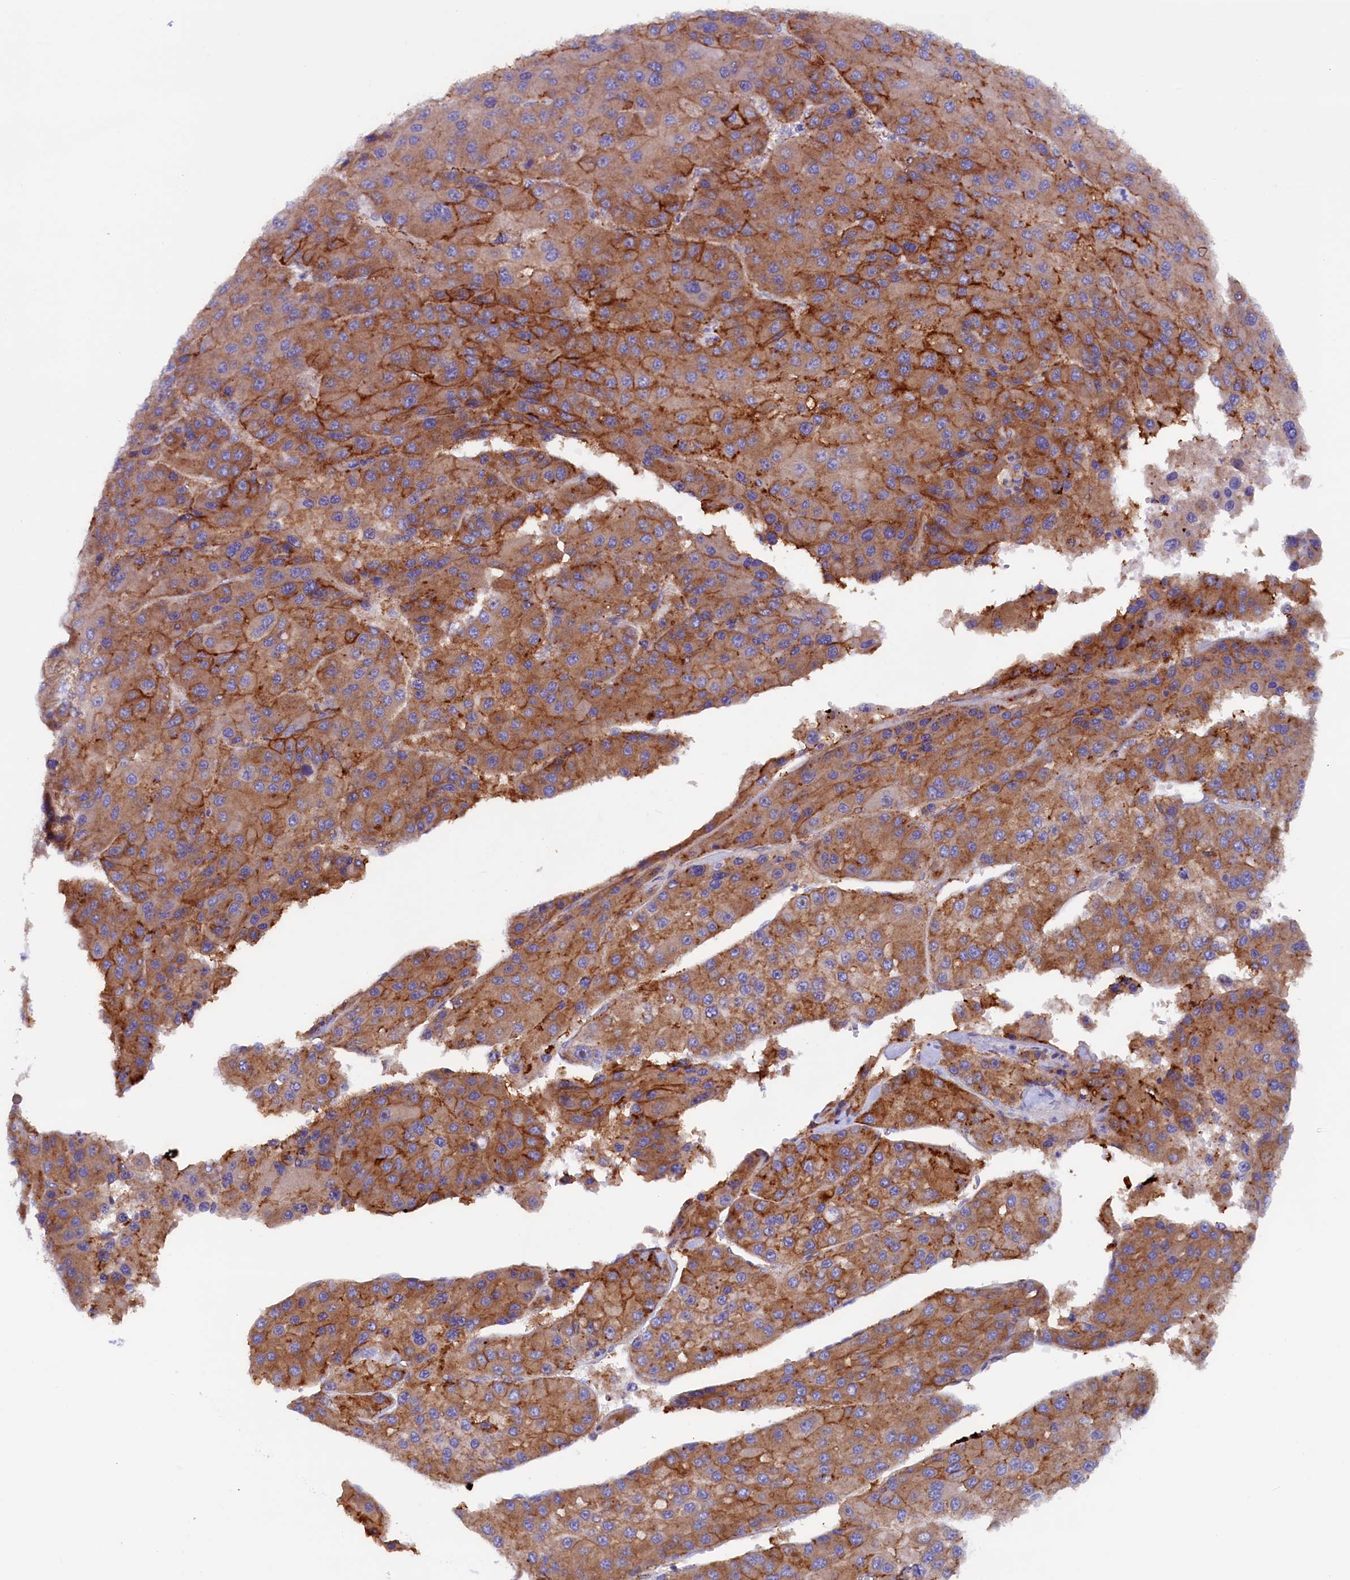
{"staining": {"intensity": "moderate", "quantity": ">75%", "location": "cytoplasmic/membranous"}, "tissue": "liver cancer", "cell_type": "Tumor cells", "image_type": "cancer", "snomed": [{"axis": "morphology", "description": "Carcinoma, Hepatocellular, NOS"}, {"axis": "topography", "description": "Liver"}], "caption": "Immunohistochemical staining of human liver cancer demonstrates moderate cytoplasmic/membranous protein staining in approximately >75% of tumor cells.", "gene": "PACSIN3", "patient": {"sex": "female", "age": 73}}